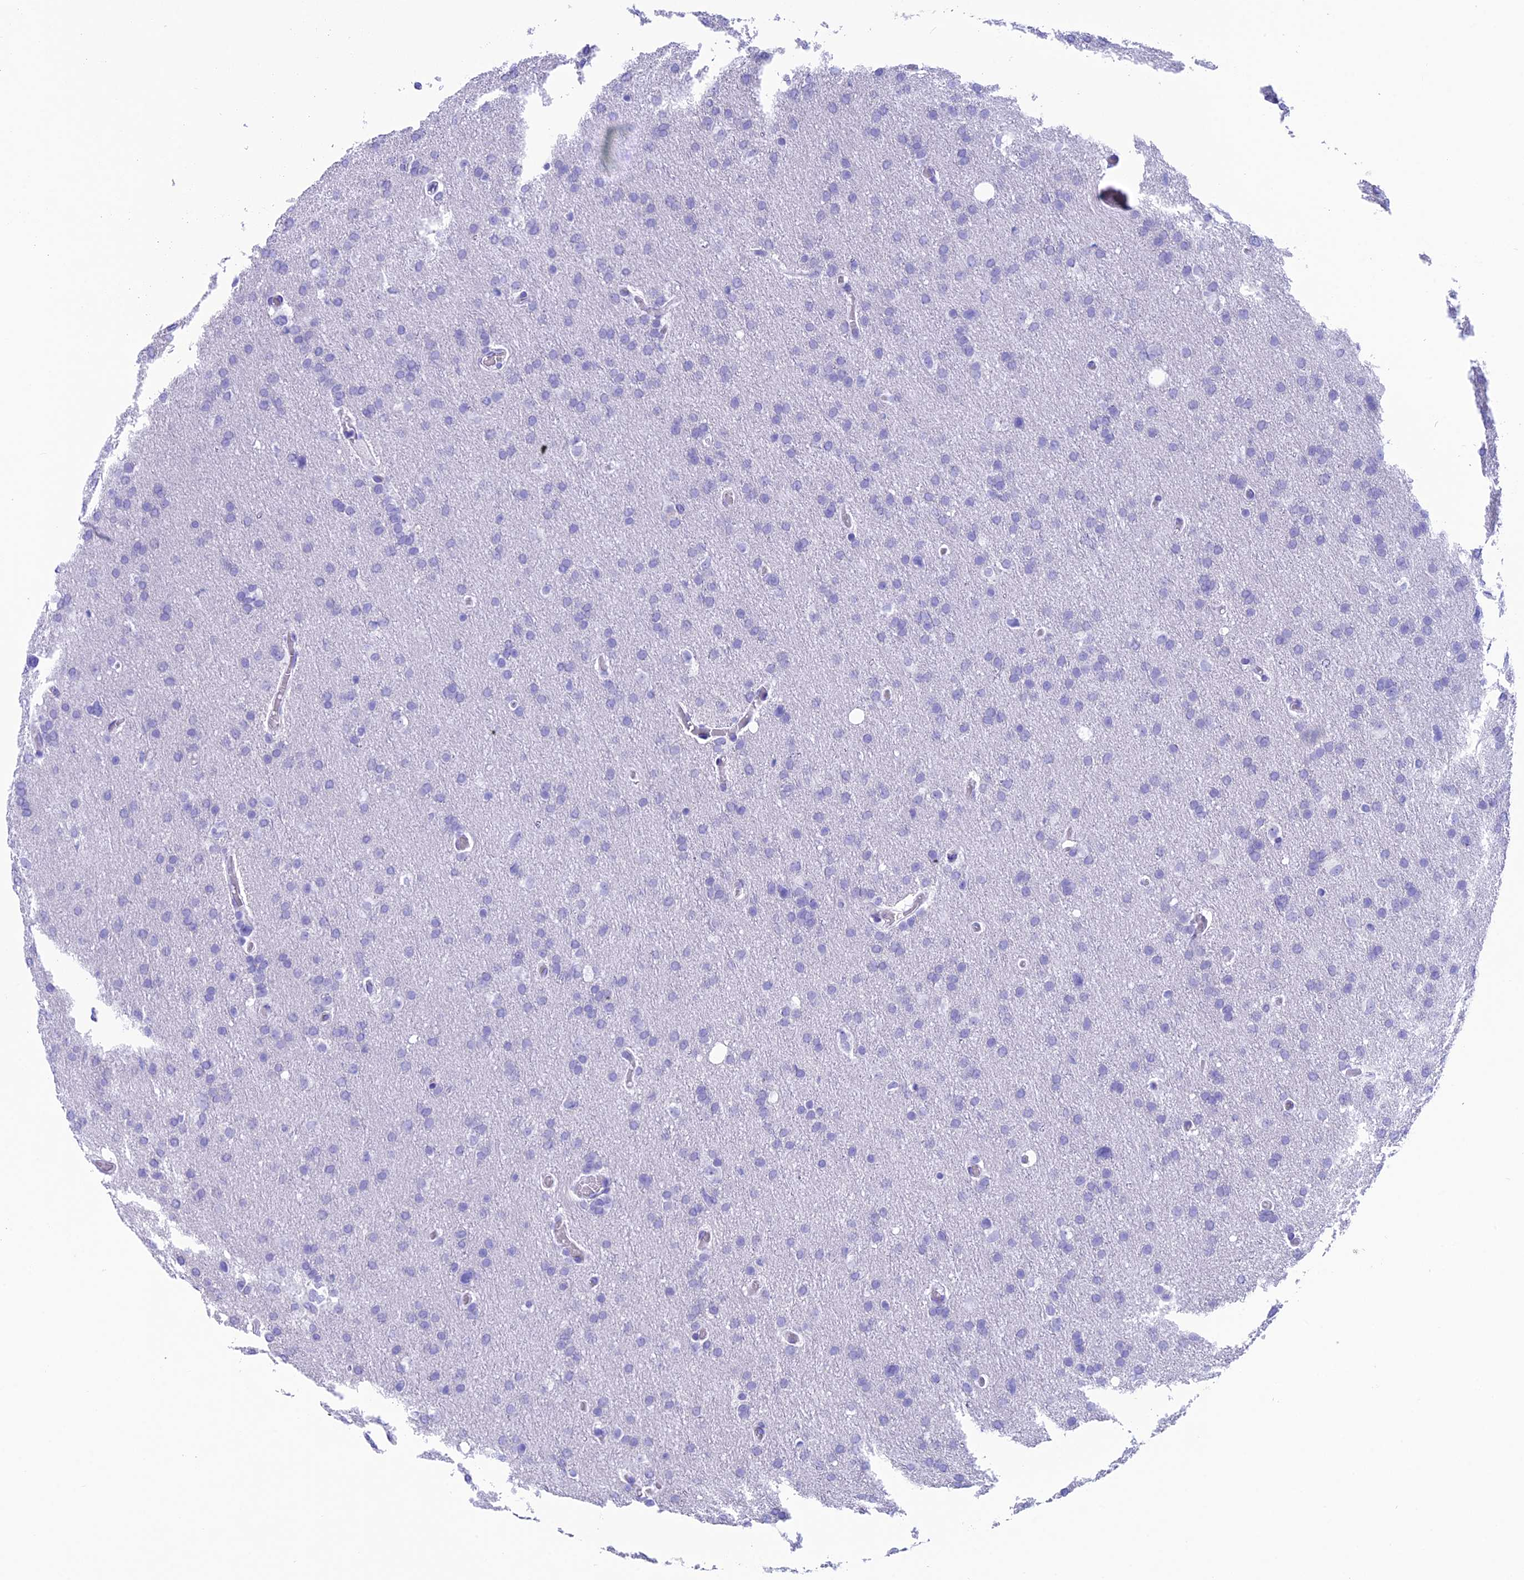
{"staining": {"intensity": "negative", "quantity": "none", "location": "none"}, "tissue": "glioma", "cell_type": "Tumor cells", "image_type": "cancer", "snomed": [{"axis": "morphology", "description": "Glioma, malignant, High grade"}, {"axis": "topography", "description": "Cerebral cortex"}], "caption": "There is no significant staining in tumor cells of malignant glioma (high-grade).", "gene": "TRAM1L1", "patient": {"sex": "female", "age": 36}}